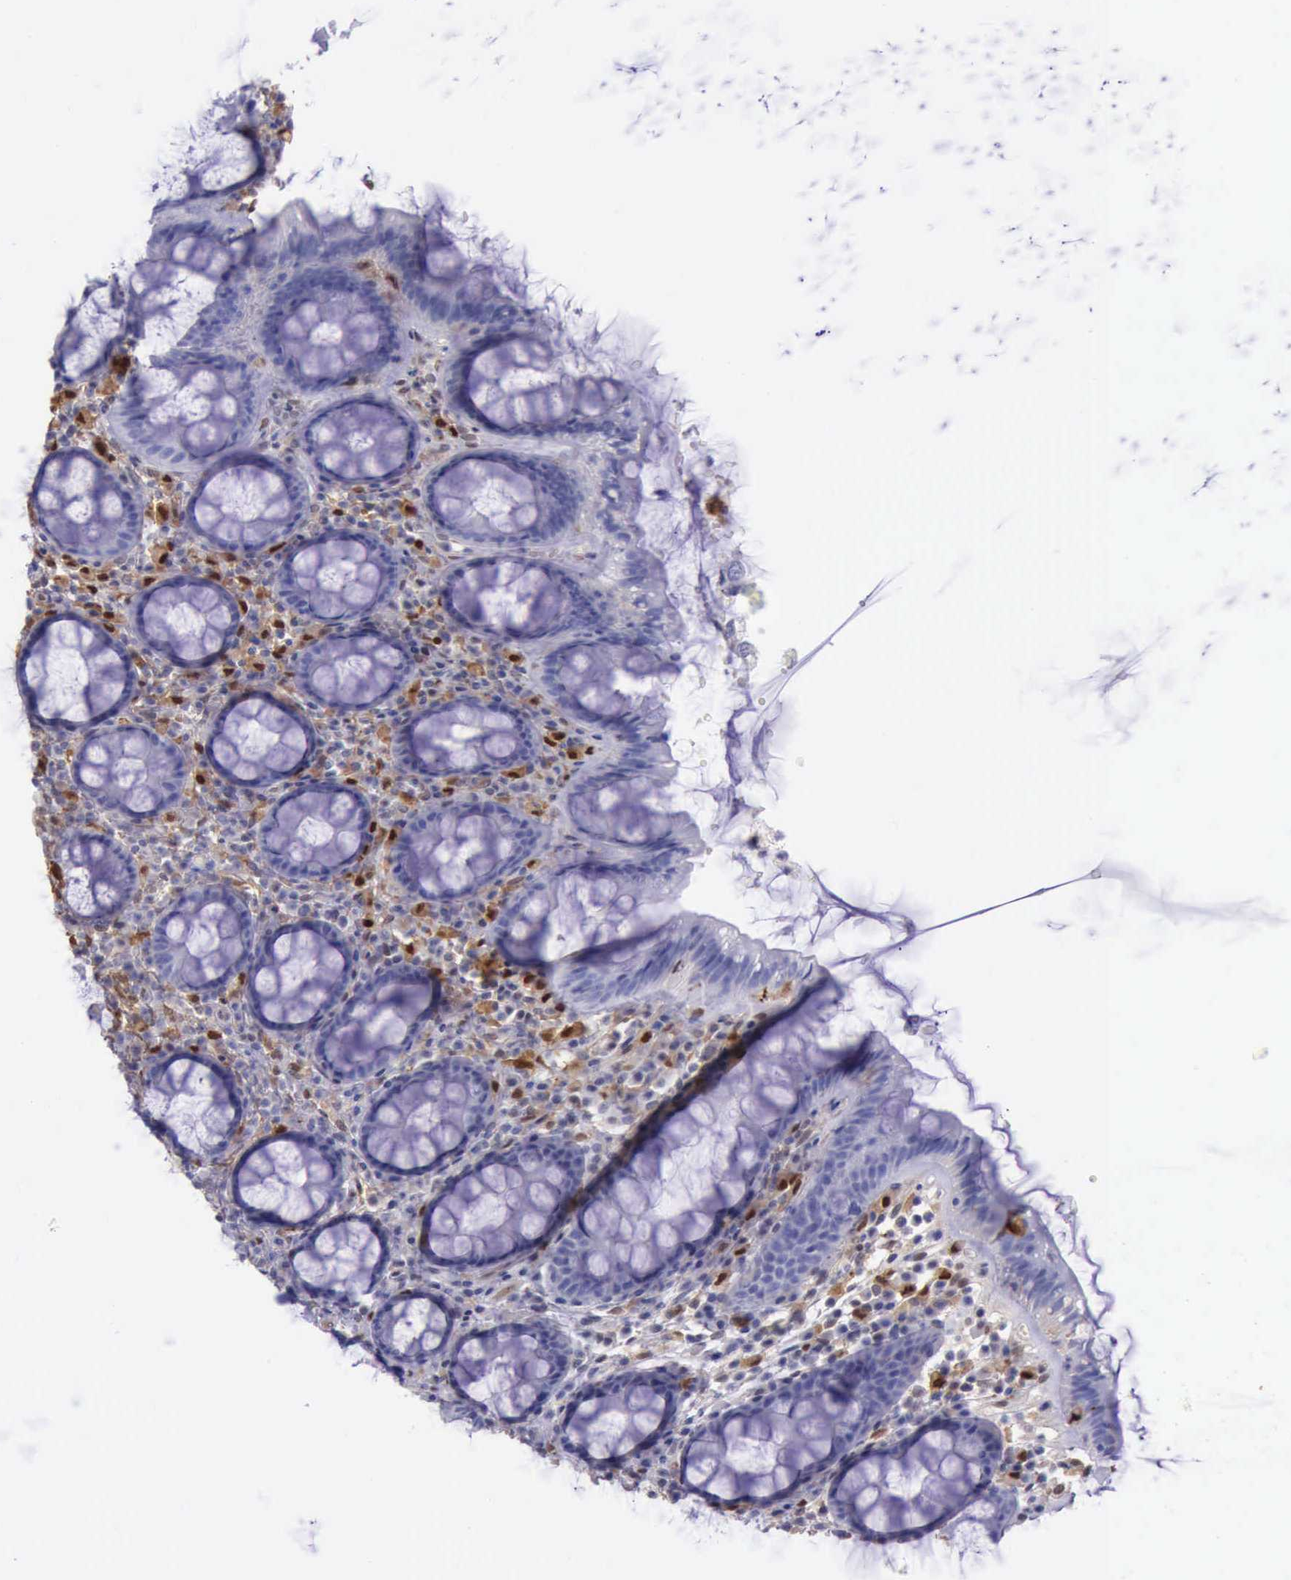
{"staining": {"intensity": "negative", "quantity": "none", "location": "none"}, "tissue": "rectum", "cell_type": "Glandular cells", "image_type": "normal", "snomed": [{"axis": "morphology", "description": "Normal tissue, NOS"}, {"axis": "topography", "description": "Rectum"}], "caption": "A photomicrograph of human rectum is negative for staining in glandular cells. (Brightfield microscopy of DAB (3,3'-diaminobenzidine) immunohistochemistry at high magnification).", "gene": "TYMP", "patient": {"sex": "male", "age": 92}}